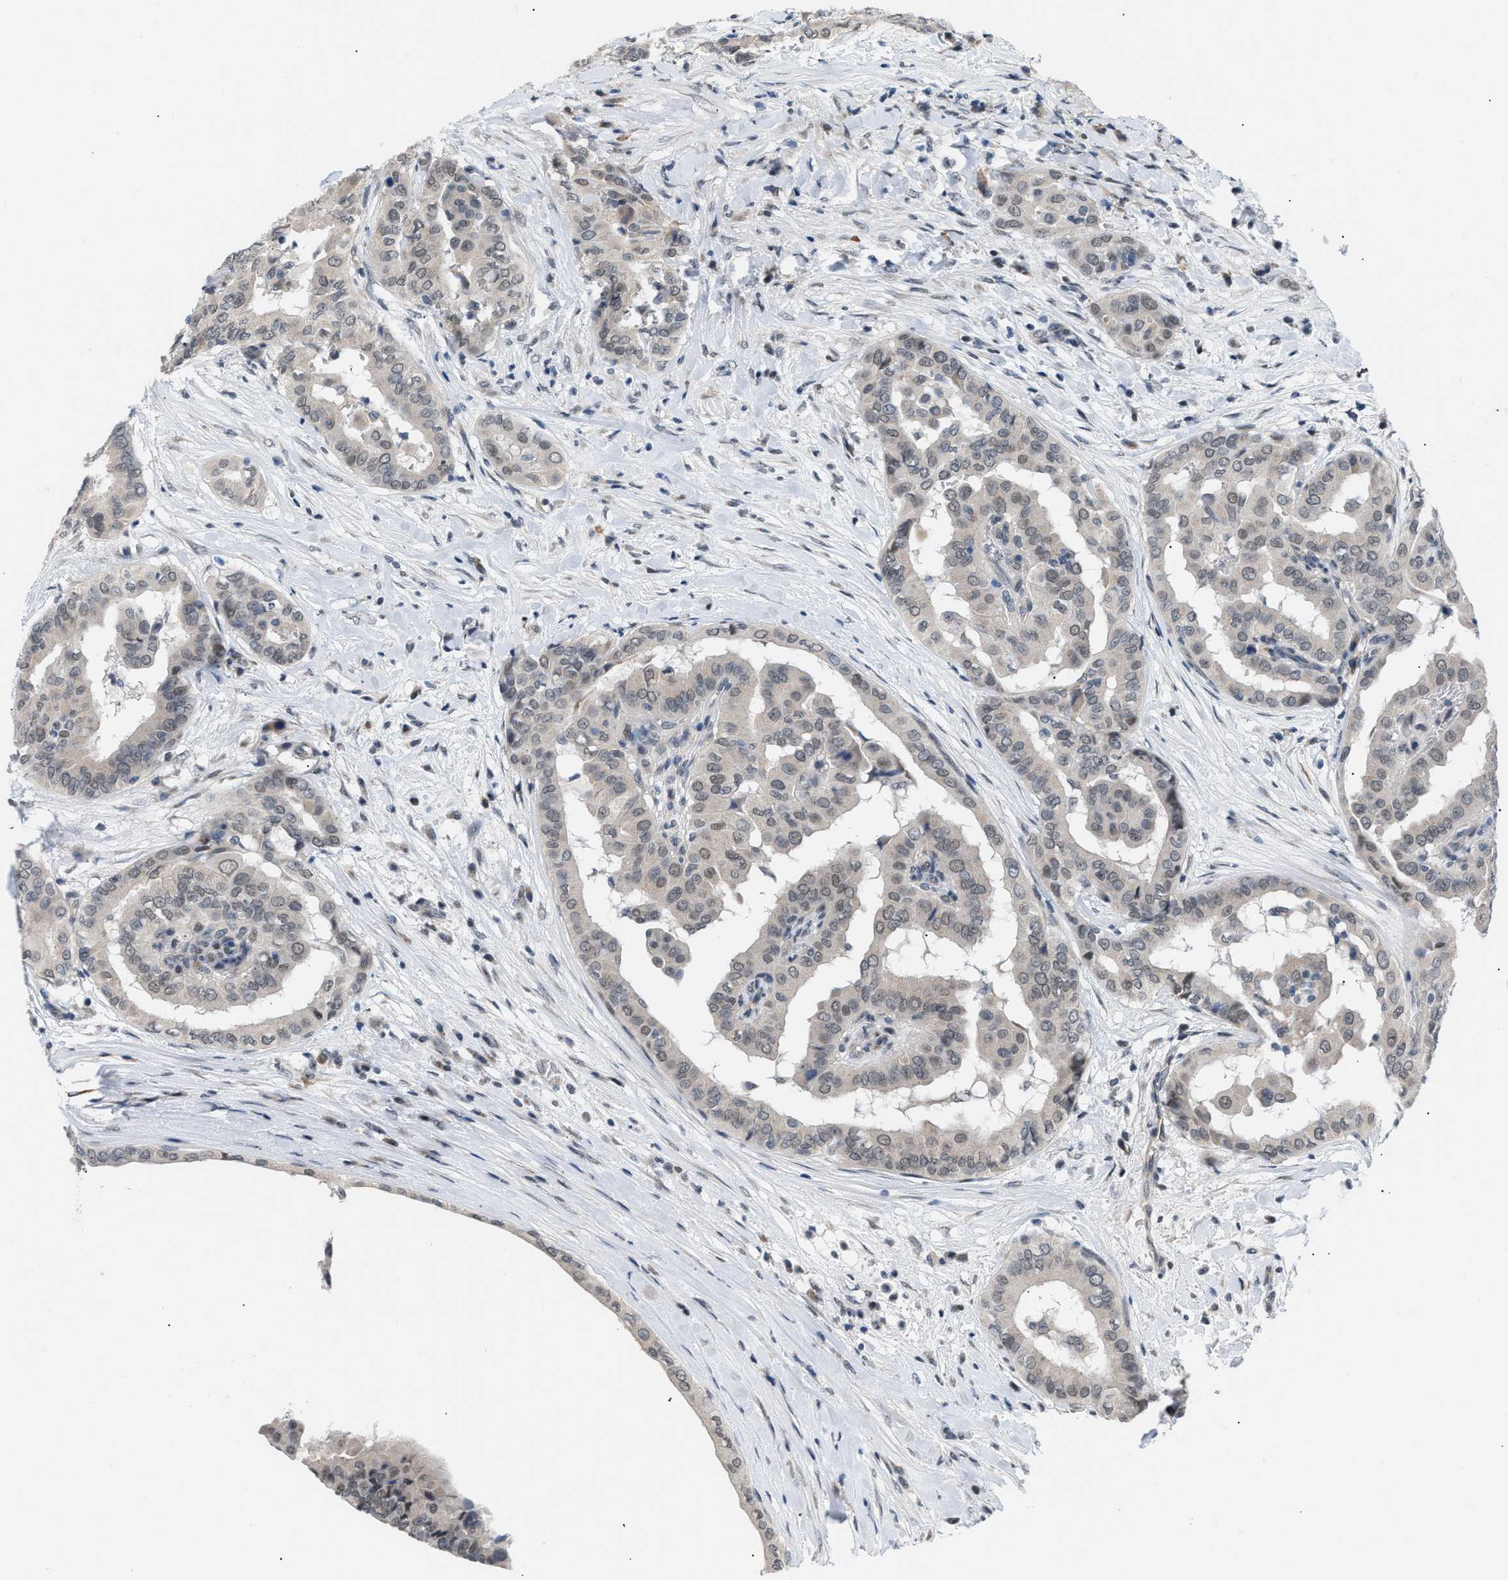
{"staining": {"intensity": "weak", "quantity": "25%-75%", "location": "nuclear"}, "tissue": "thyroid cancer", "cell_type": "Tumor cells", "image_type": "cancer", "snomed": [{"axis": "morphology", "description": "Papillary adenocarcinoma, NOS"}, {"axis": "topography", "description": "Thyroid gland"}], "caption": "Human thyroid papillary adenocarcinoma stained with a brown dye demonstrates weak nuclear positive positivity in approximately 25%-75% of tumor cells.", "gene": "TXNRD3", "patient": {"sex": "male", "age": 33}}